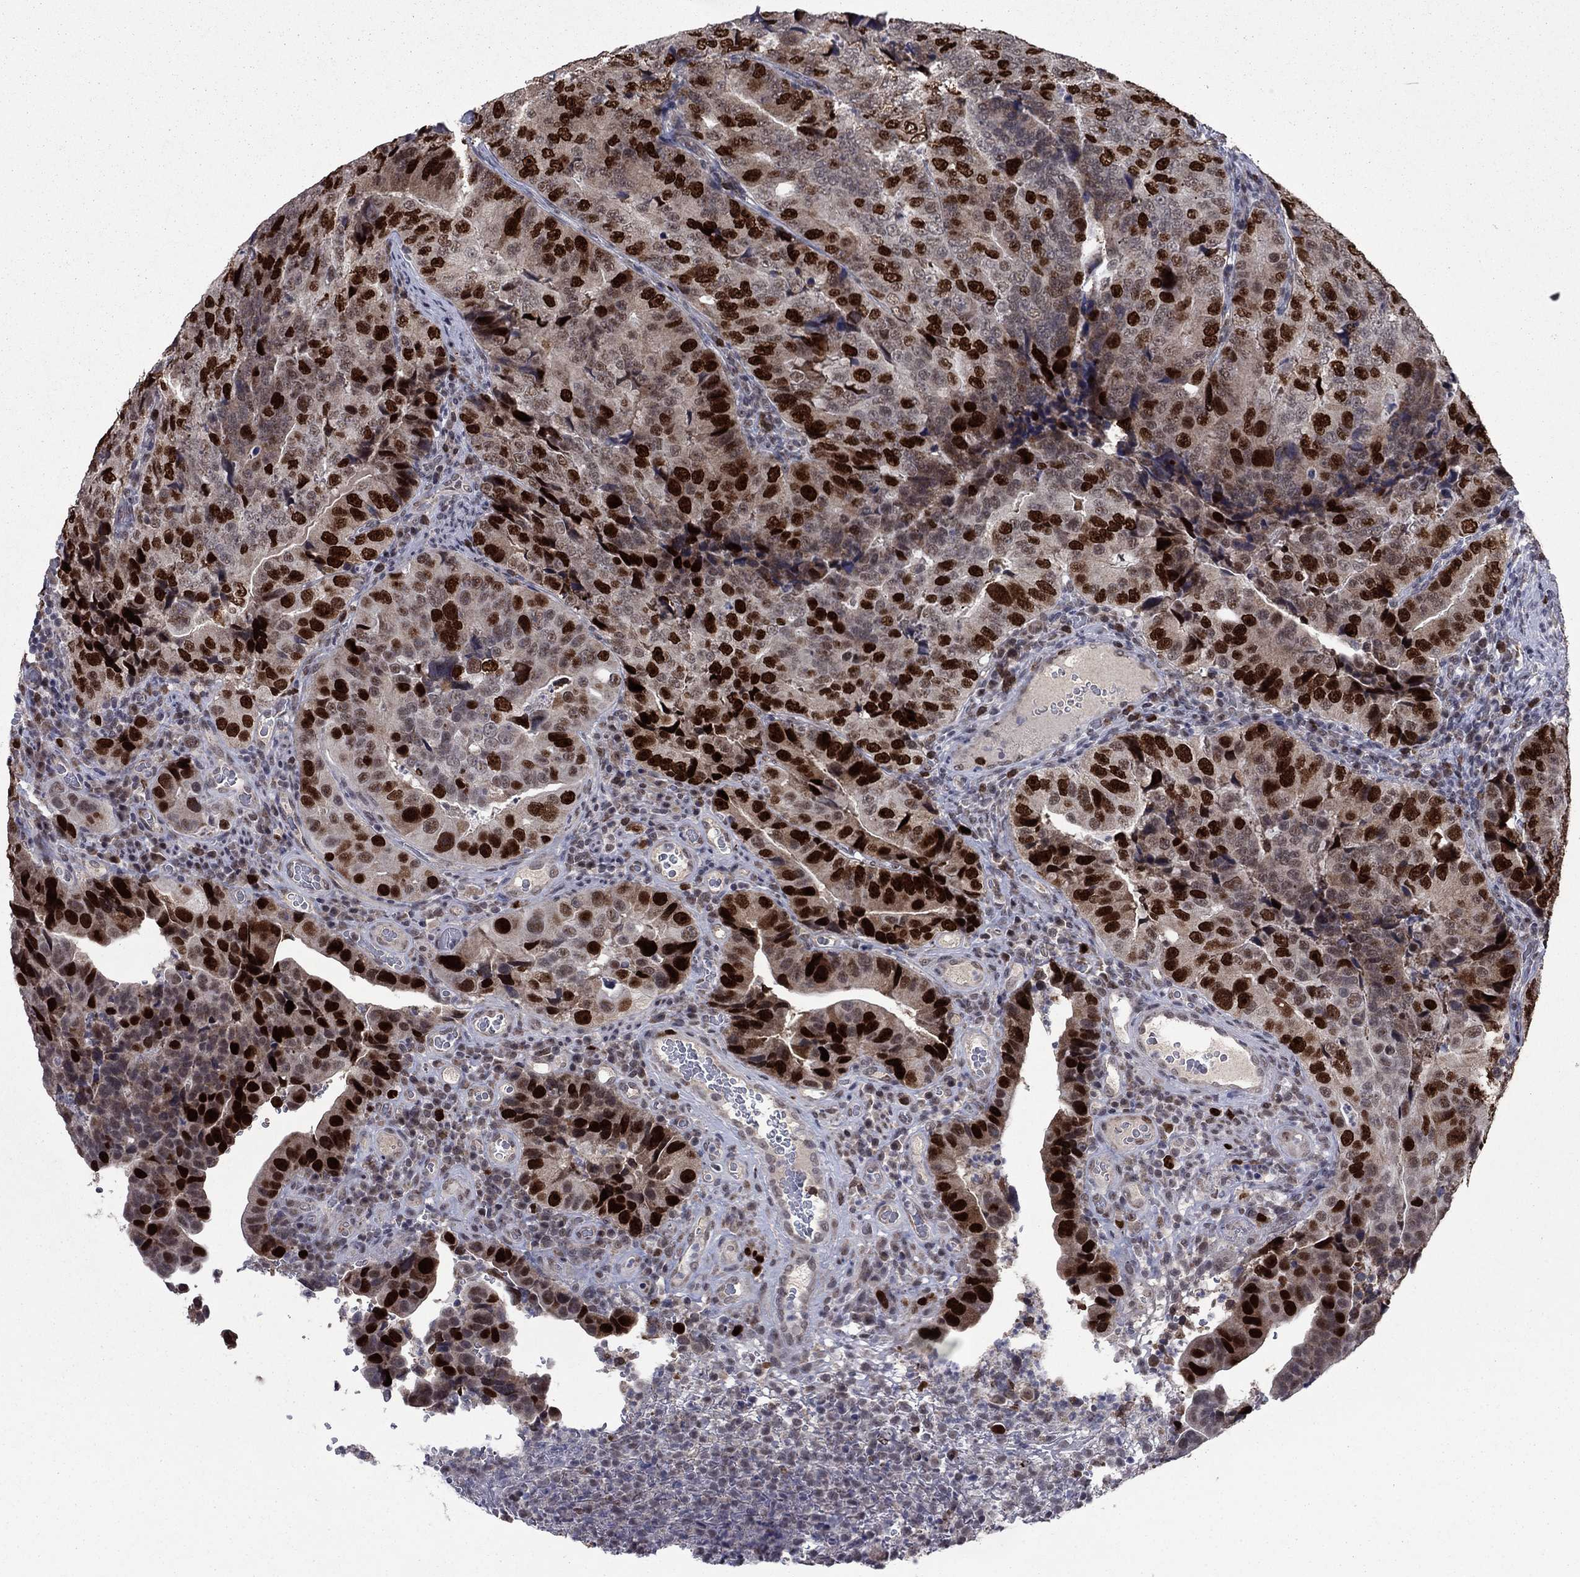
{"staining": {"intensity": "strong", "quantity": "25%-75%", "location": "nuclear"}, "tissue": "colorectal cancer", "cell_type": "Tumor cells", "image_type": "cancer", "snomed": [{"axis": "morphology", "description": "Adenocarcinoma, NOS"}, {"axis": "topography", "description": "Colon"}], "caption": "An immunohistochemistry (IHC) photomicrograph of neoplastic tissue is shown. Protein staining in brown highlights strong nuclear positivity in colorectal adenocarcinoma within tumor cells.", "gene": "CDCA5", "patient": {"sex": "female", "age": 72}}